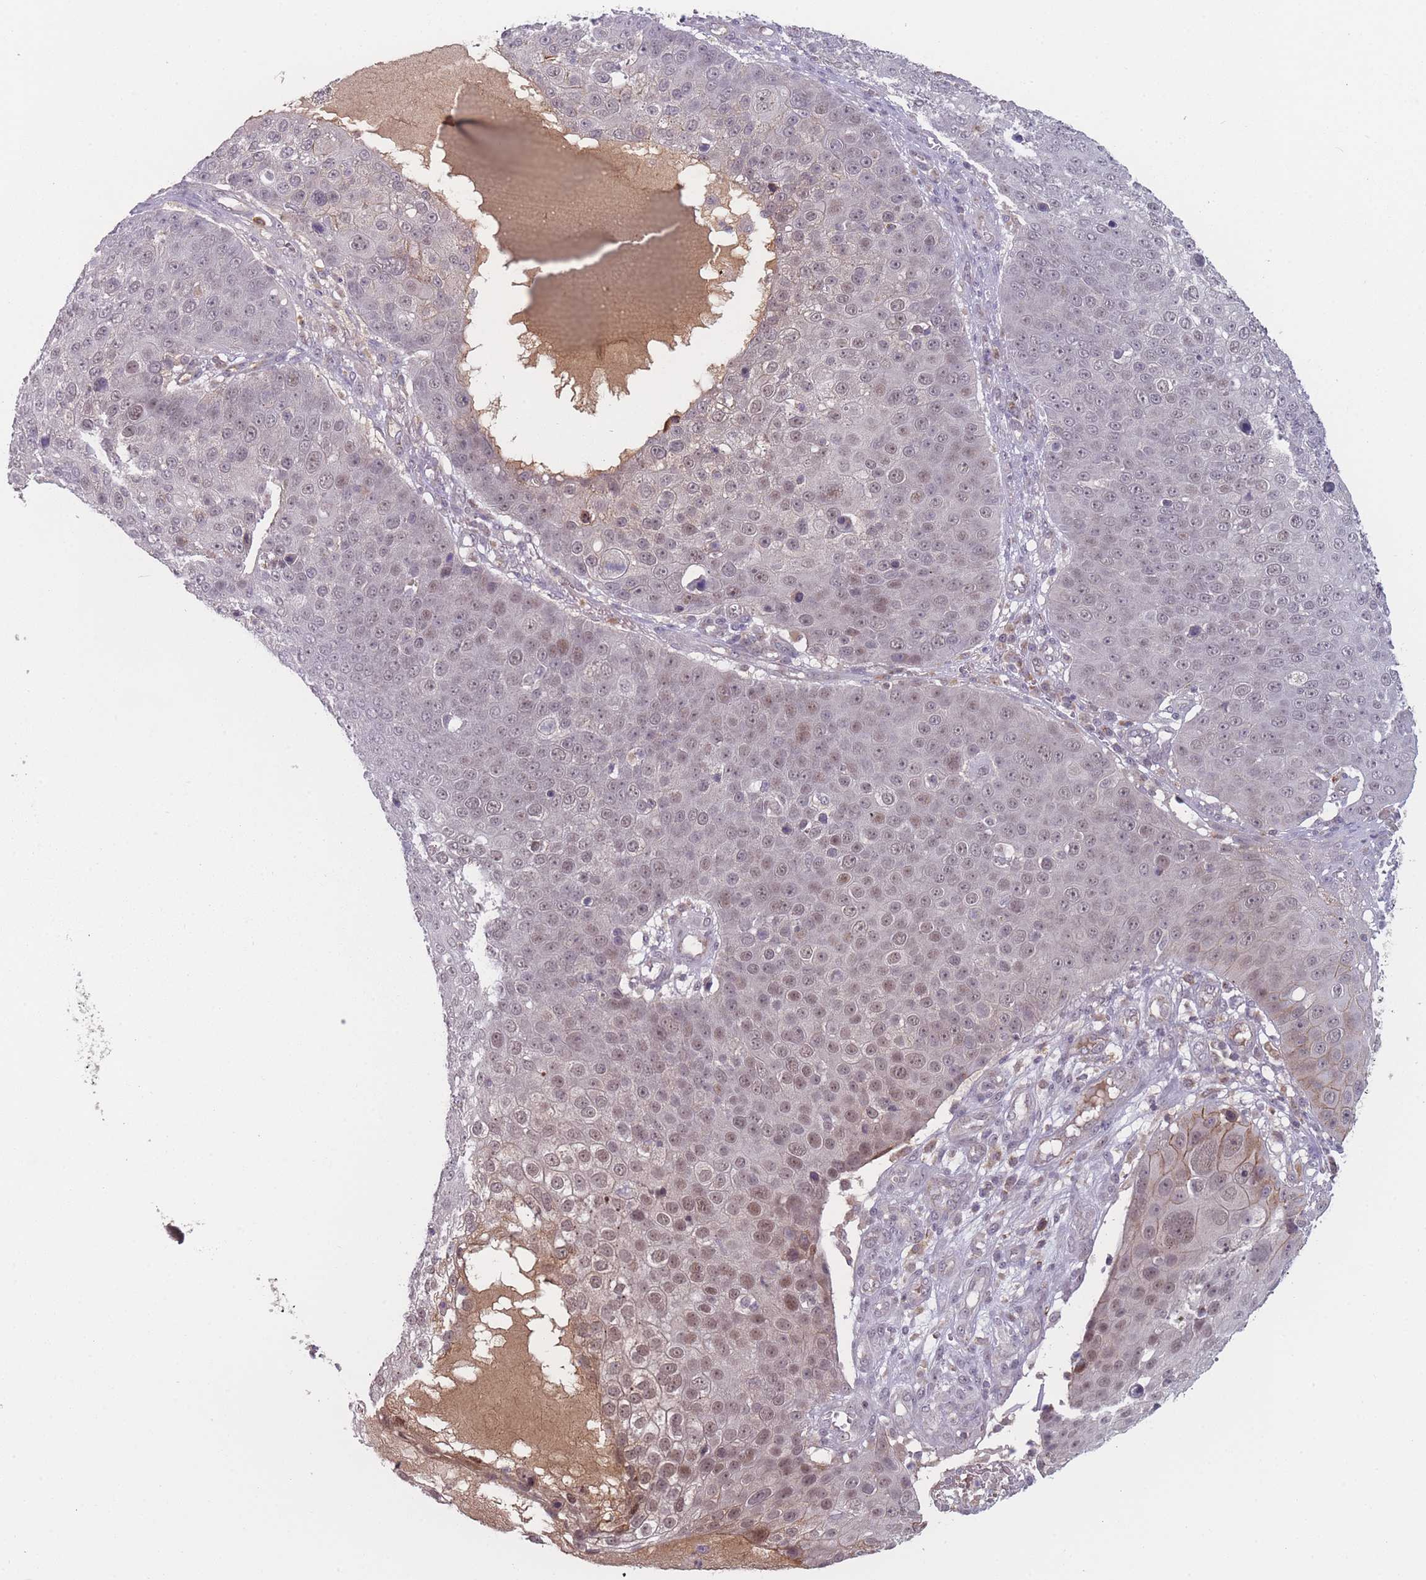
{"staining": {"intensity": "weak", "quantity": ">75%", "location": "nuclear"}, "tissue": "skin cancer", "cell_type": "Tumor cells", "image_type": "cancer", "snomed": [{"axis": "morphology", "description": "Squamous cell carcinoma, NOS"}, {"axis": "topography", "description": "Skin"}], "caption": "Squamous cell carcinoma (skin) stained with immunohistochemistry shows weak nuclear positivity in about >75% of tumor cells. The staining was performed using DAB, with brown indicating positive protein expression. Nuclei are stained blue with hematoxylin.", "gene": "TMEM232", "patient": {"sex": "male", "age": 71}}